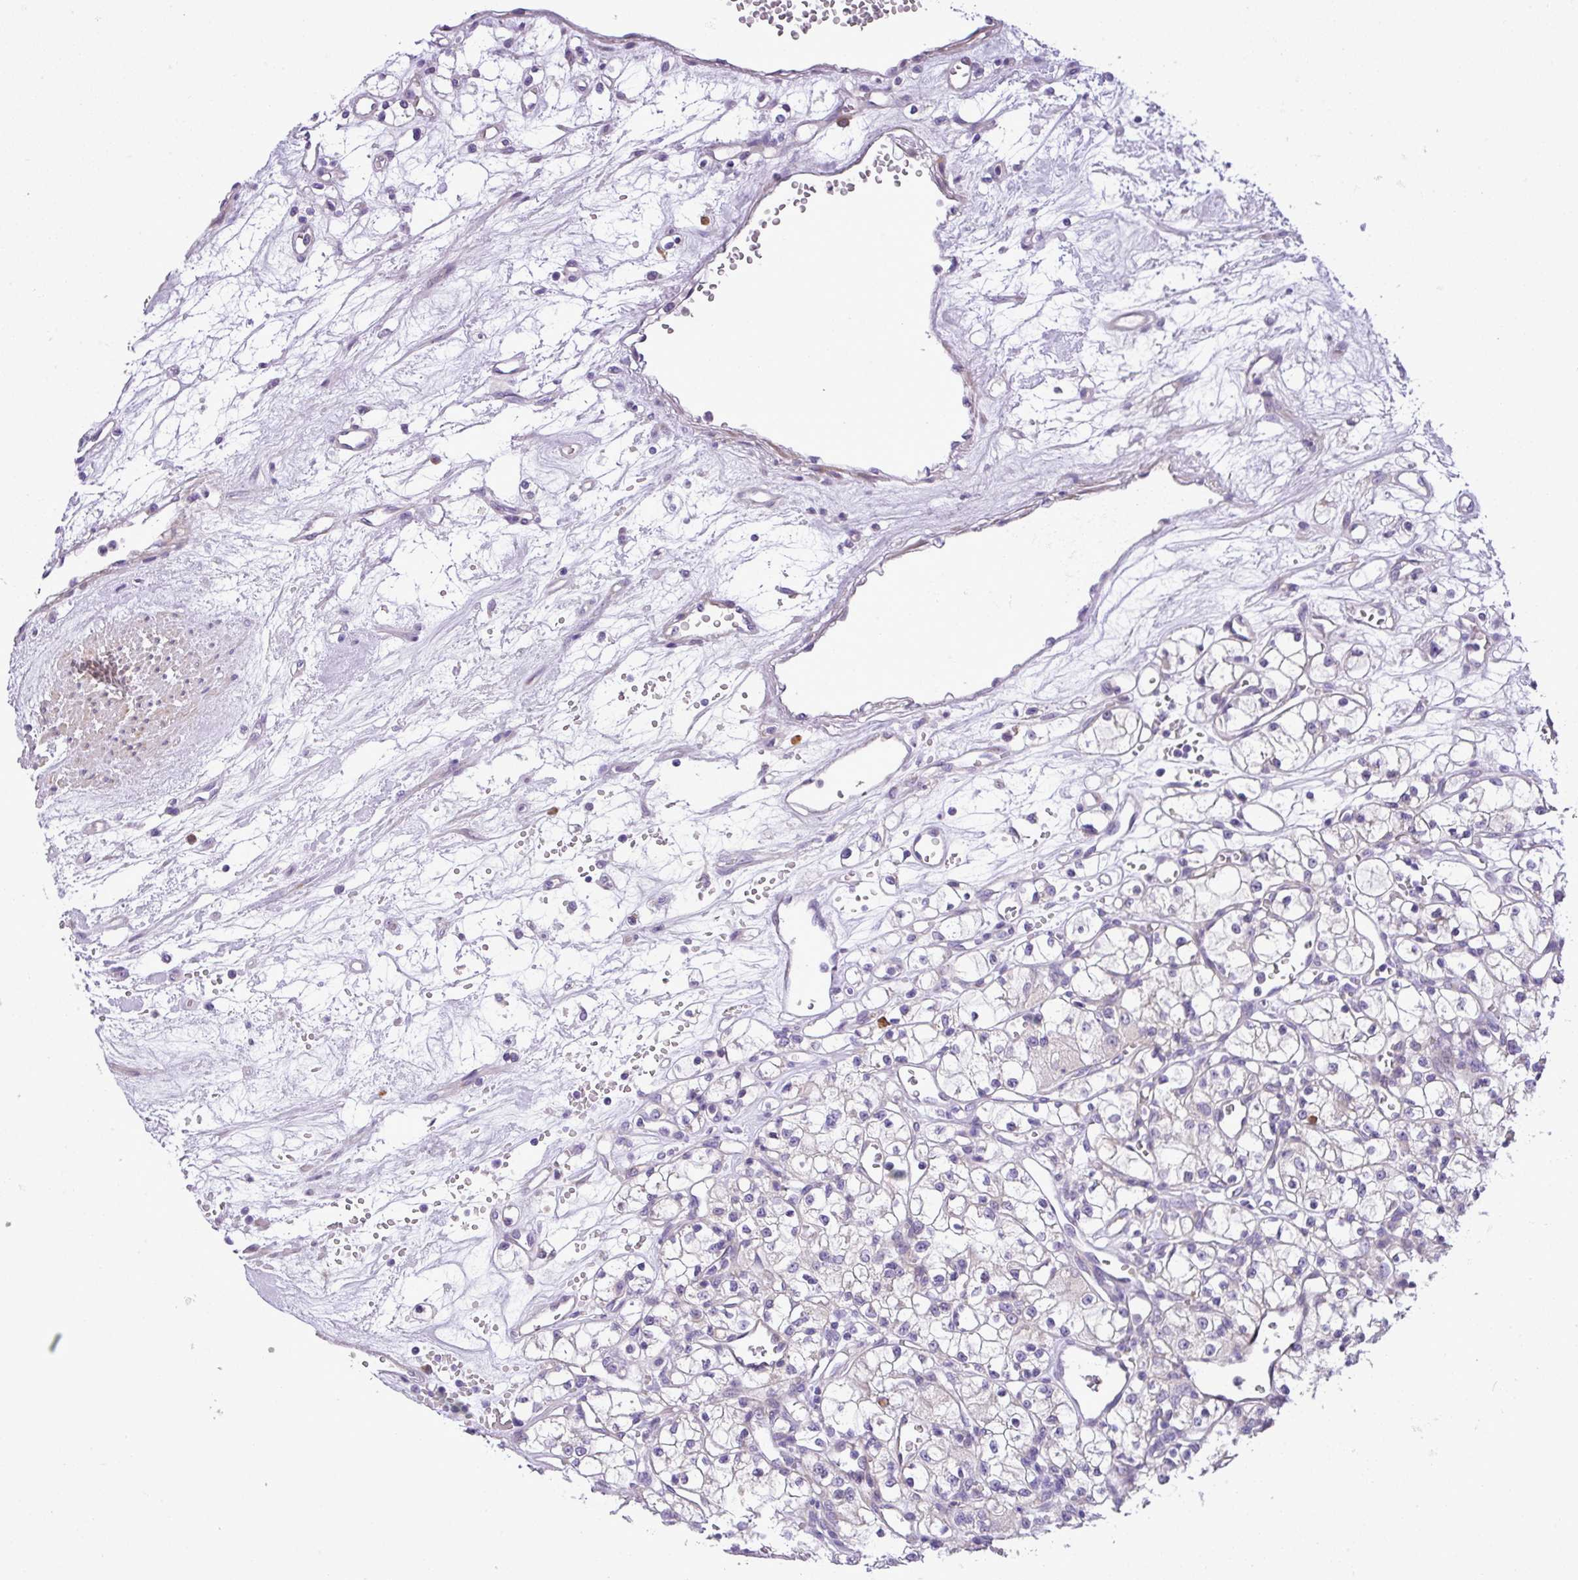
{"staining": {"intensity": "negative", "quantity": "none", "location": "none"}, "tissue": "renal cancer", "cell_type": "Tumor cells", "image_type": "cancer", "snomed": [{"axis": "morphology", "description": "Adenocarcinoma, NOS"}, {"axis": "topography", "description": "Kidney"}], "caption": "An immunohistochemistry image of renal adenocarcinoma is shown. There is no staining in tumor cells of renal adenocarcinoma.", "gene": "MOCS3", "patient": {"sex": "female", "age": 59}}